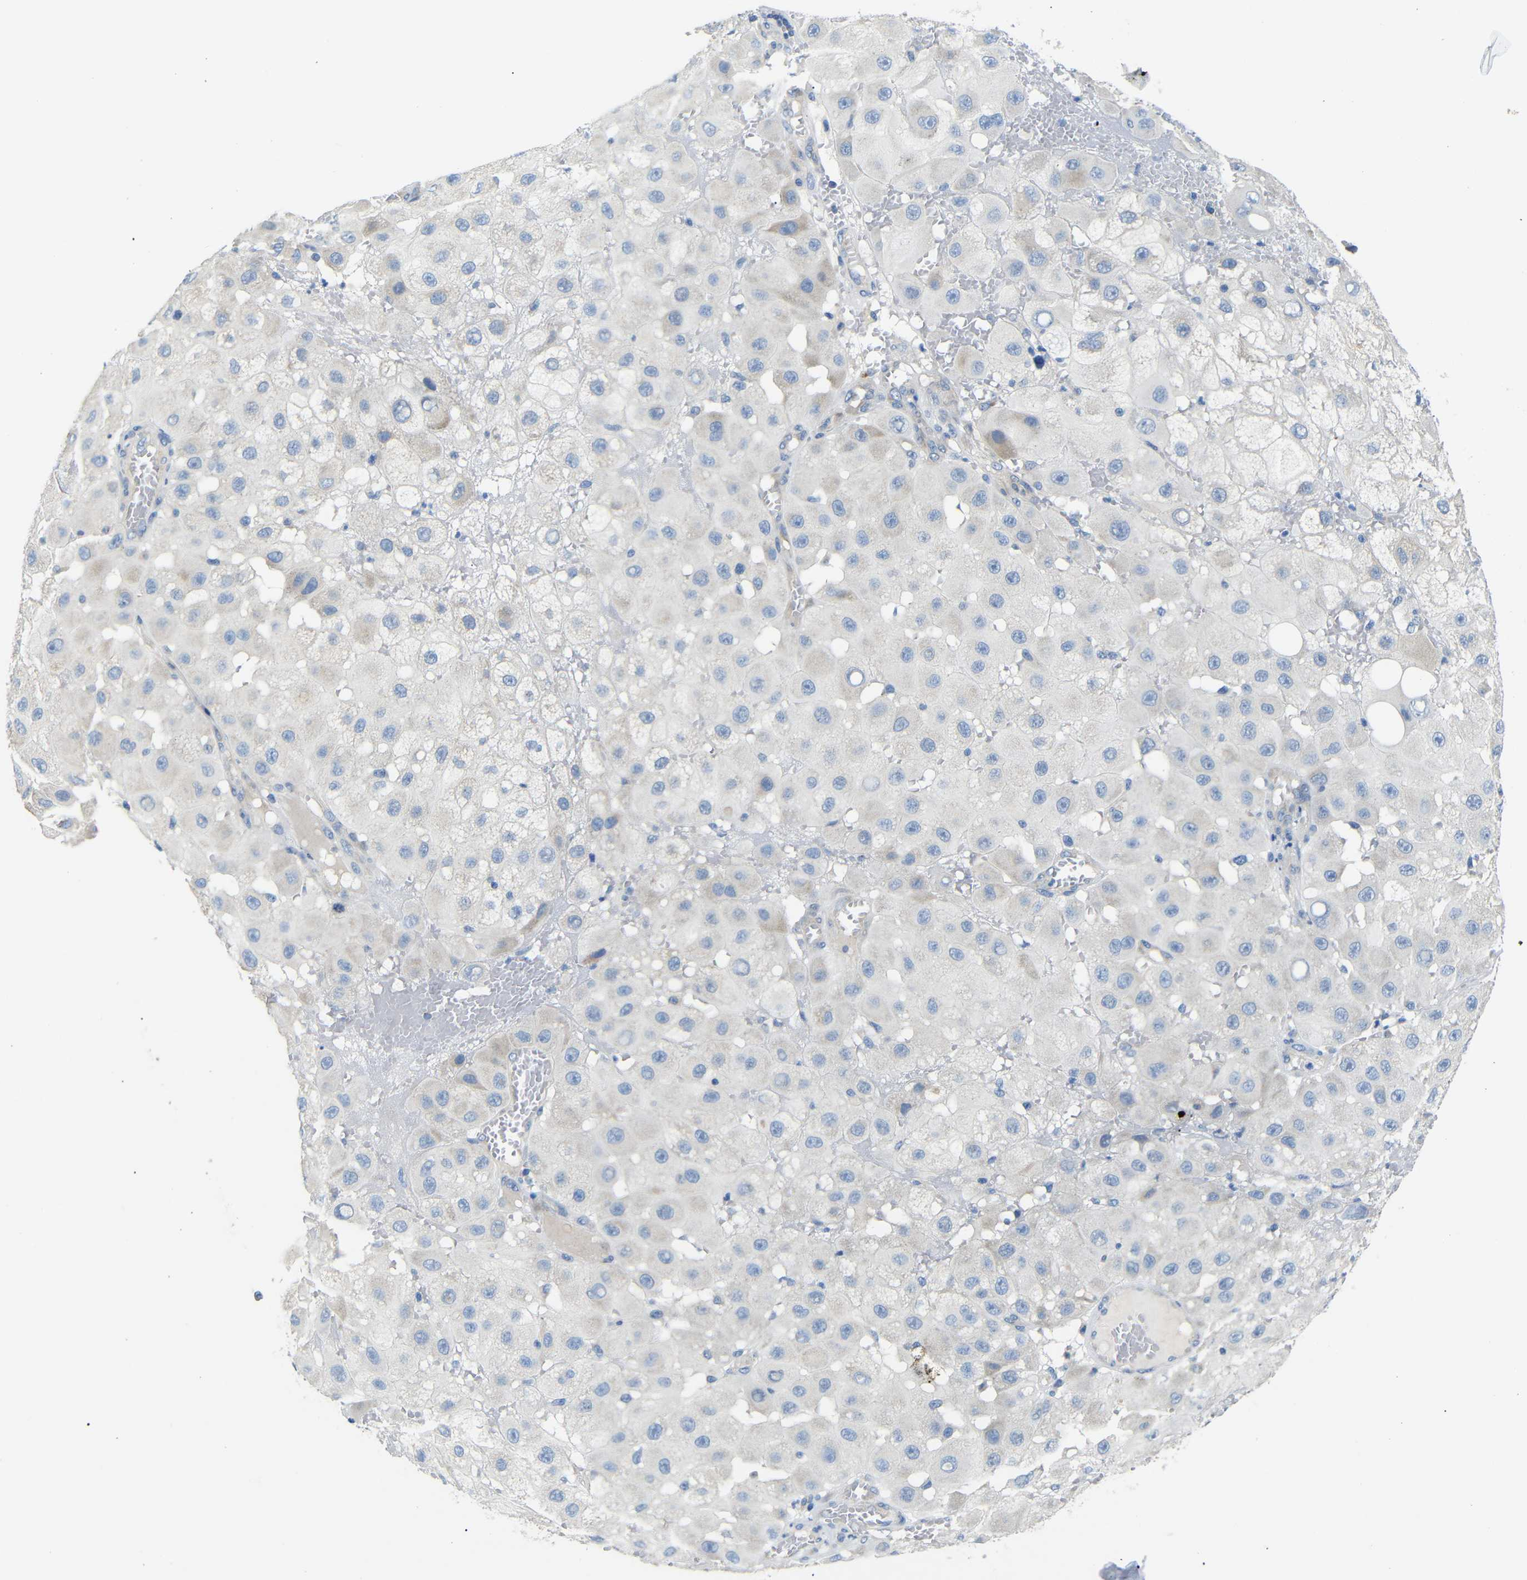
{"staining": {"intensity": "weak", "quantity": "<25%", "location": "cytoplasmic/membranous"}, "tissue": "melanoma", "cell_type": "Tumor cells", "image_type": "cancer", "snomed": [{"axis": "morphology", "description": "Malignant melanoma, NOS"}, {"axis": "topography", "description": "Skin"}], "caption": "An IHC micrograph of melanoma is shown. There is no staining in tumor cells of melanoma.", "gene": "DCP1A", "patient": {"sex": "female", "age": 81}}